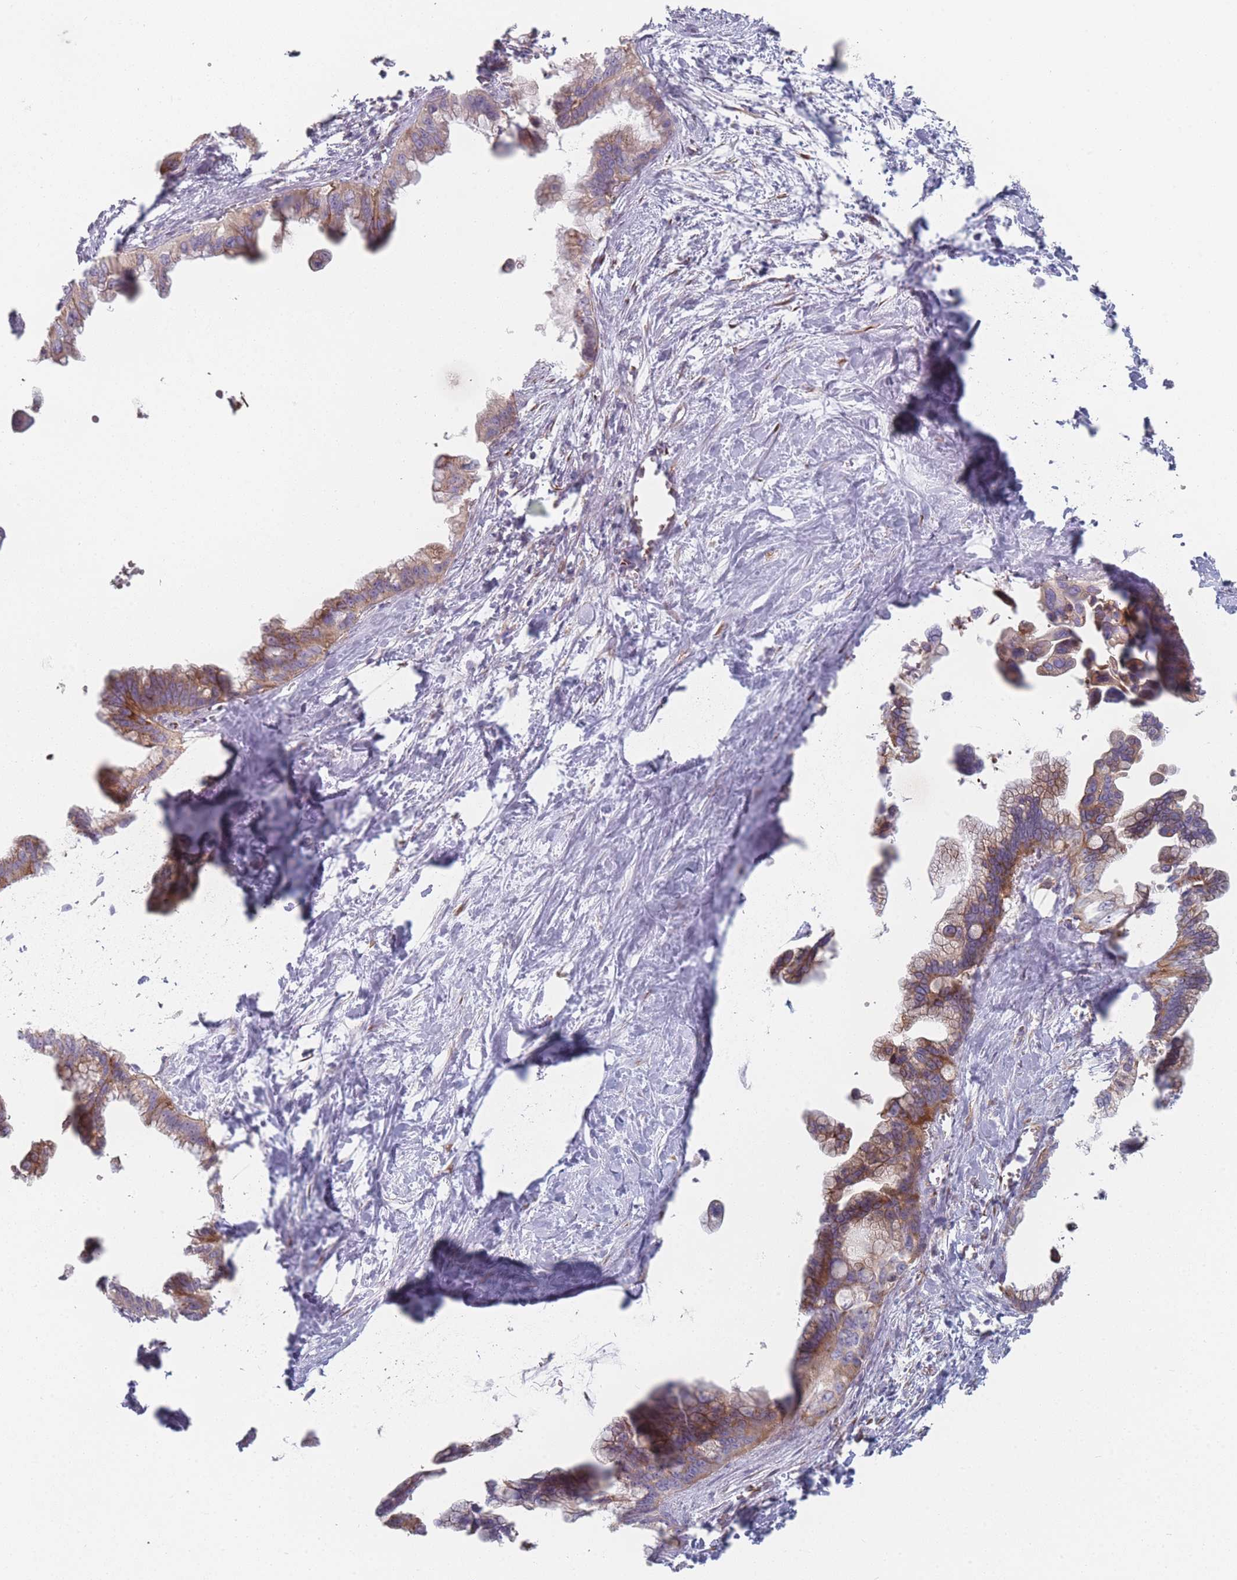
{"staining": {"intensity": "moderate", "quantity": ">75%", "location": "cytoplasmic/membranous"}, "tissue": "pancreatic cancer", "cell_type": "Tumor cells", "image_type": "cancer", "snomed": [{"axis": "morphology", "description": "Adenocarcinoma, NOS"}, {"axis": "topography", "description": "Pancreas"}], "caption": "The image exhibits a brown stain indicating the presence of a protein in the cytoplasmic/membranous of tumor cells in adenocarcinoma (pancreatic).", "gene": "CACNG5", "patient": {"sex": "male", "age": 61}}